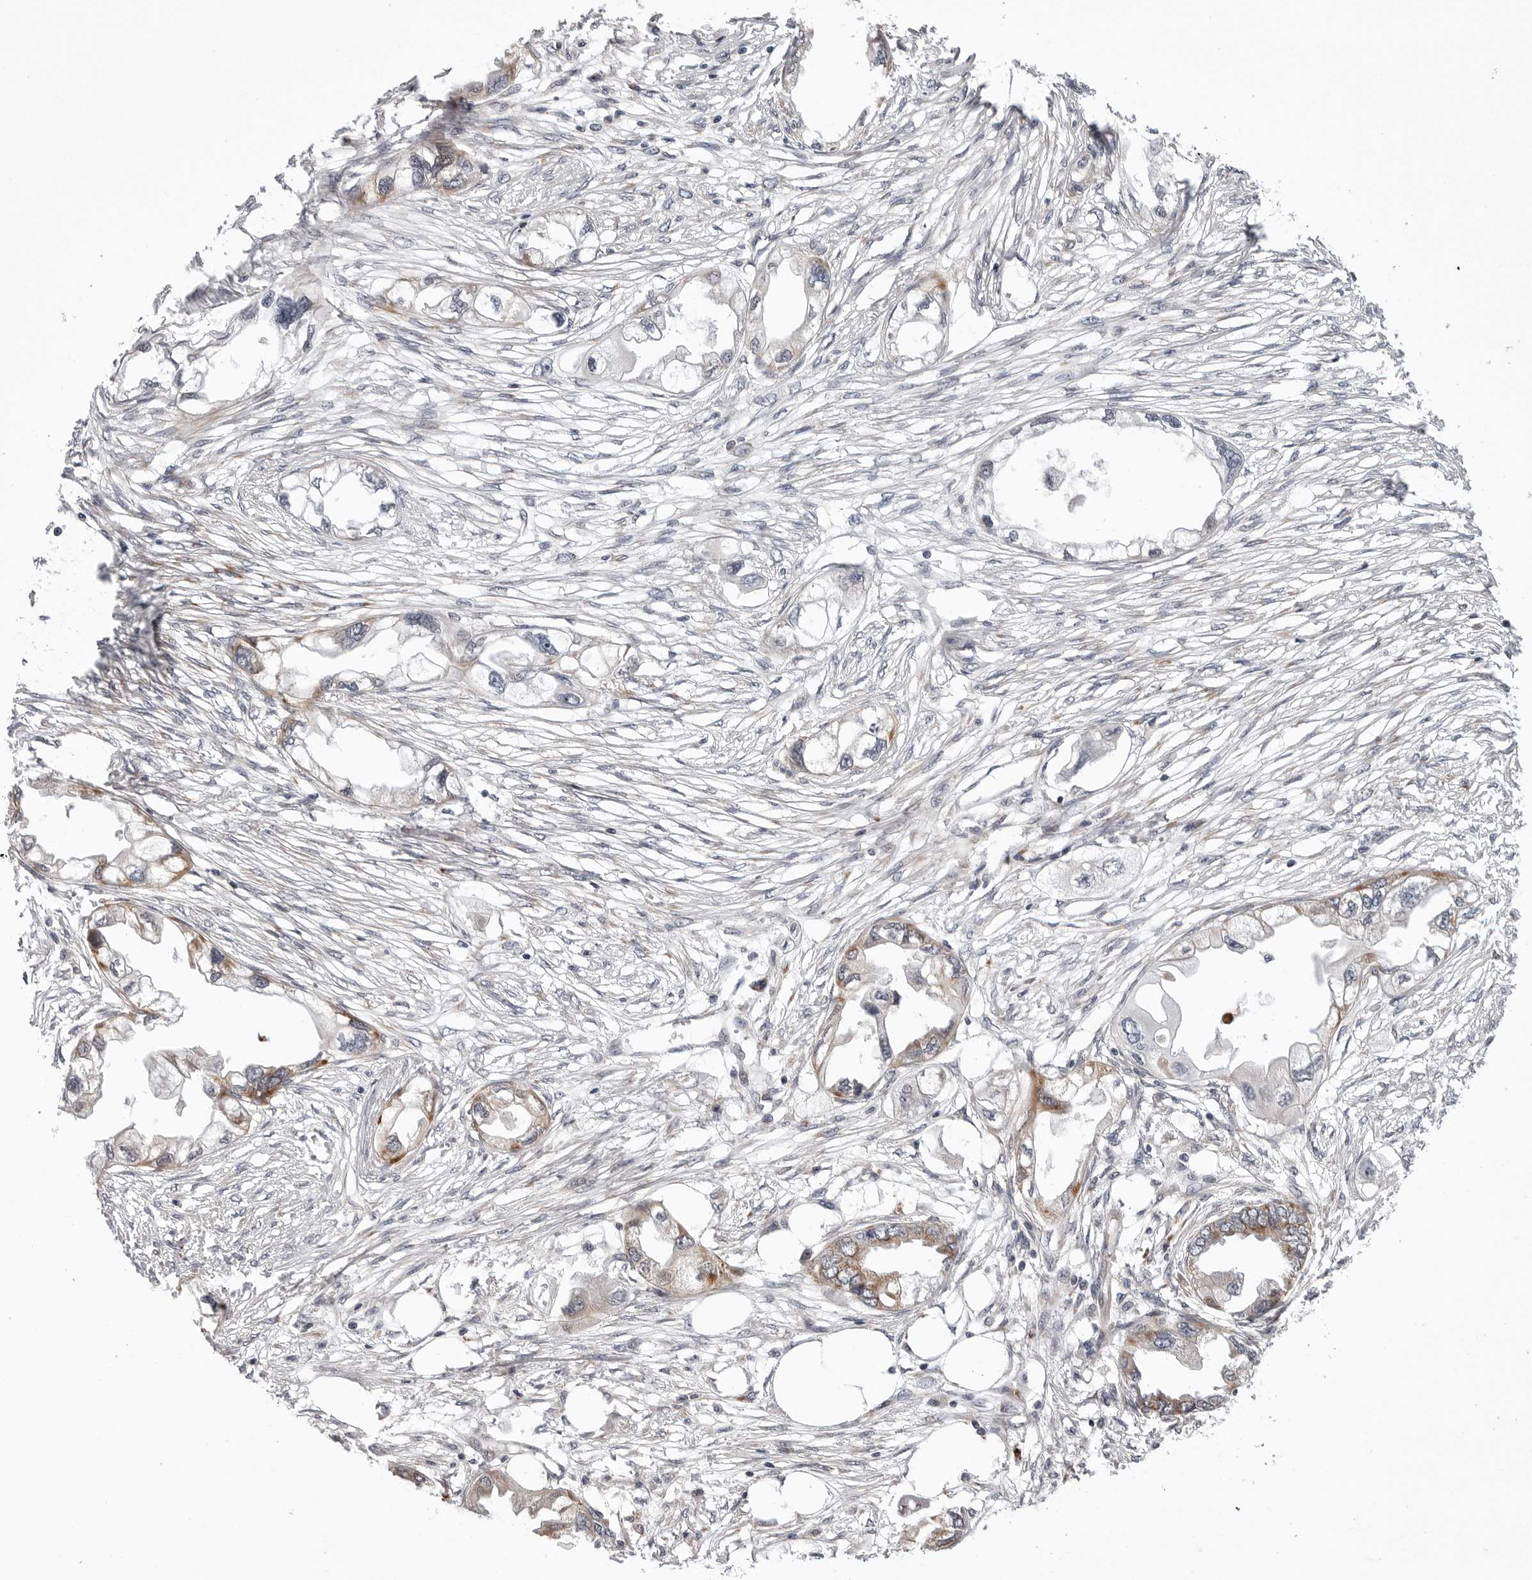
{"staining": {"intensity": "moderate", "quantity": "<25%", "location": "cytoplasmic/membranous"}, "tissue": "endometrial cancer", "cell_type": "Tumor cells", "image_type": "cancer", "snomed": [{"axis": "morphology", "description": "Adenocarcinoma, NOS"}, {"axis": "morphology", "description": "Adenocarcinoma, metastatic, NOS"}, {"axis": "topography", "description": "Adipose tissue"}, {"axis": "topography", "description": "Endometrium"}], "caption": "DAB immunohistochemical staining of endometrial cancer reveals moderate cytoplasmic/membranous protein staining in approximately <25% of tumor cells.", "gene": "CDK20", "patient": {"sex": "female", "age": 67}}